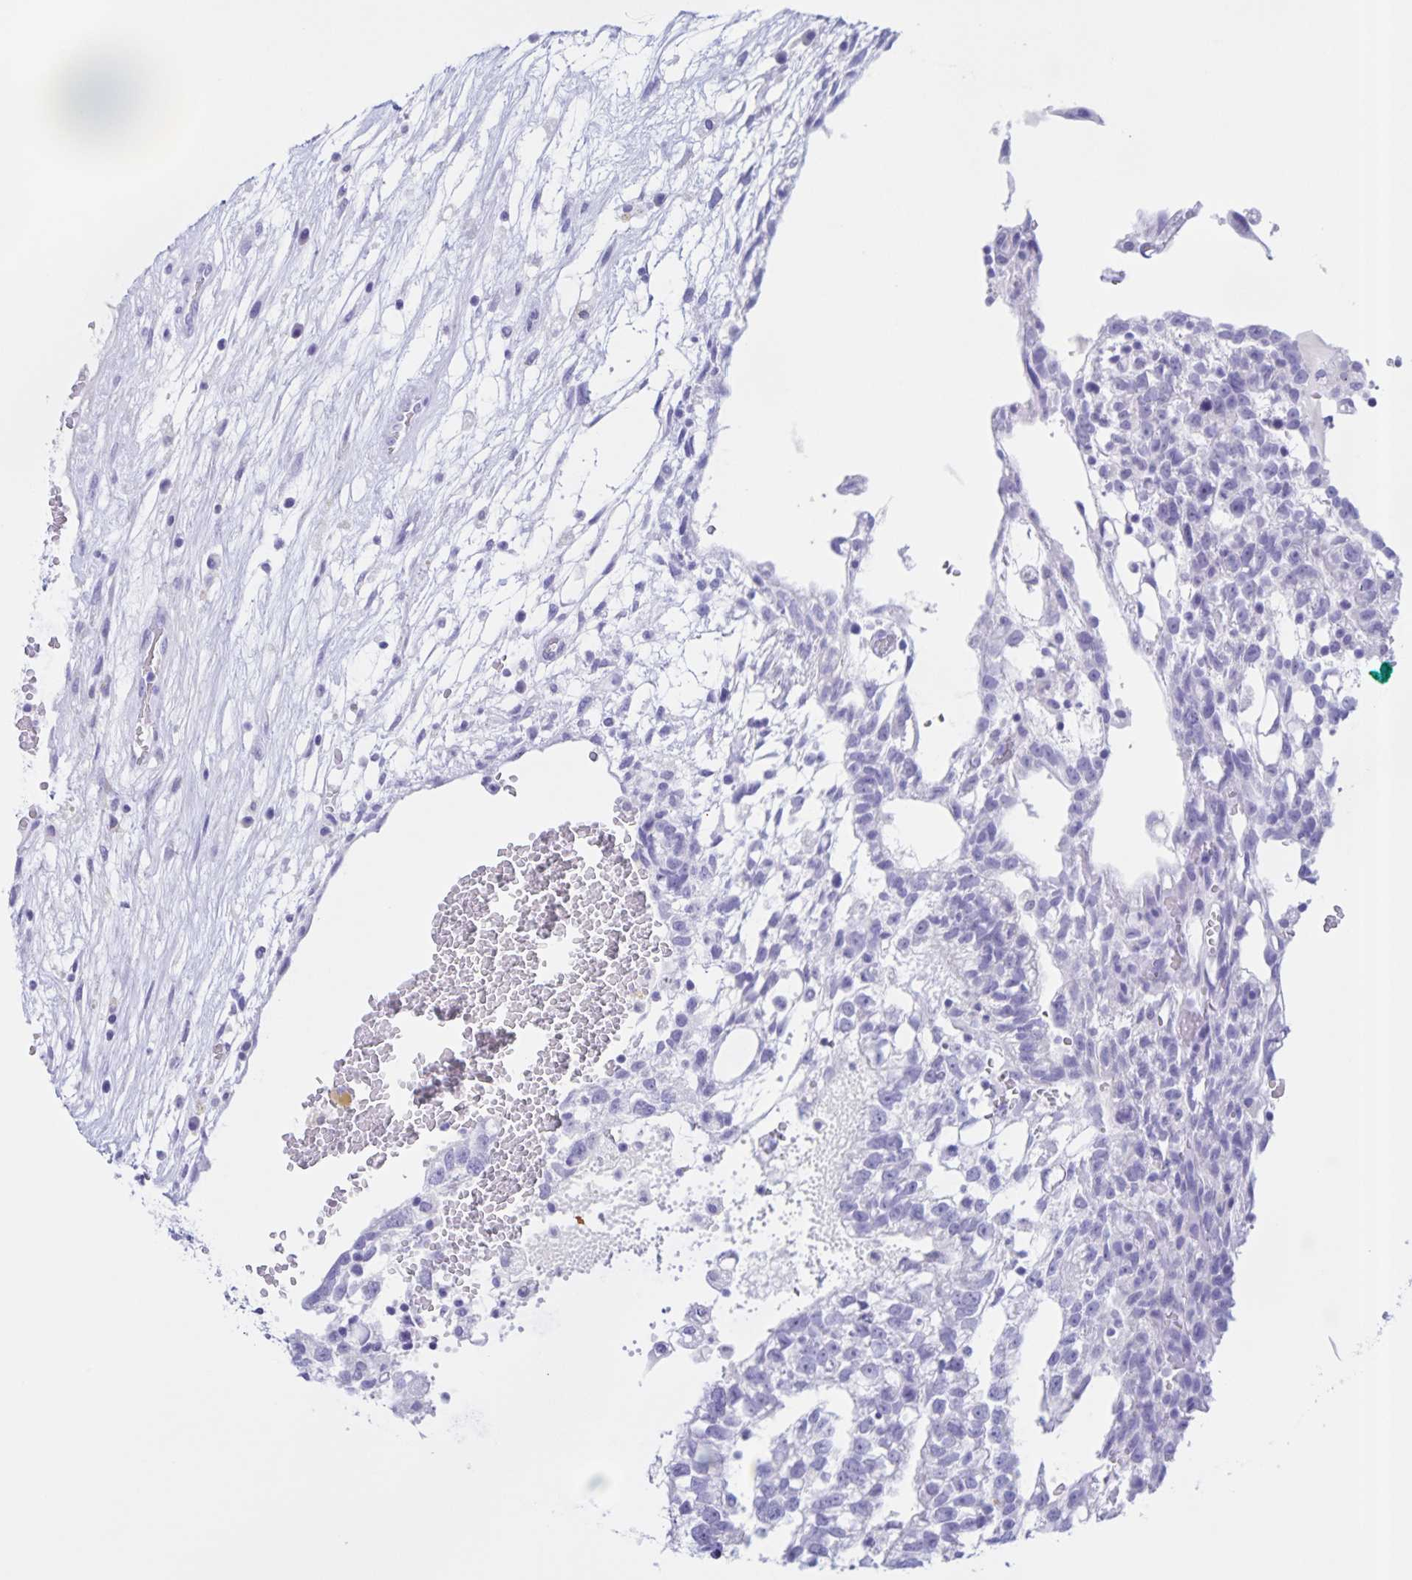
{"staining": {"intensity": "negative", "quantity": "none", "location": "none"}, "tissue": "testis cancer", "cell_type": "Tumor cells", "image_type": "cancer", "snomed": [{"axis": "morphology", "description": "Normal tissue, NOS"}, {"axis": "morphology", "description": "Carcinoma, Embryonal, NOS"}, {"axis": "topography", "description": "Testis"}], "caption": "Tumor cells are negative for brown protein staining in testis cancer. The staining is performed using DAB brown chromogen with nuclei counter-stained in using hematoxylin.", "gene": "TGIF2LX", "patient": {"sex": "male", "age": 32}}